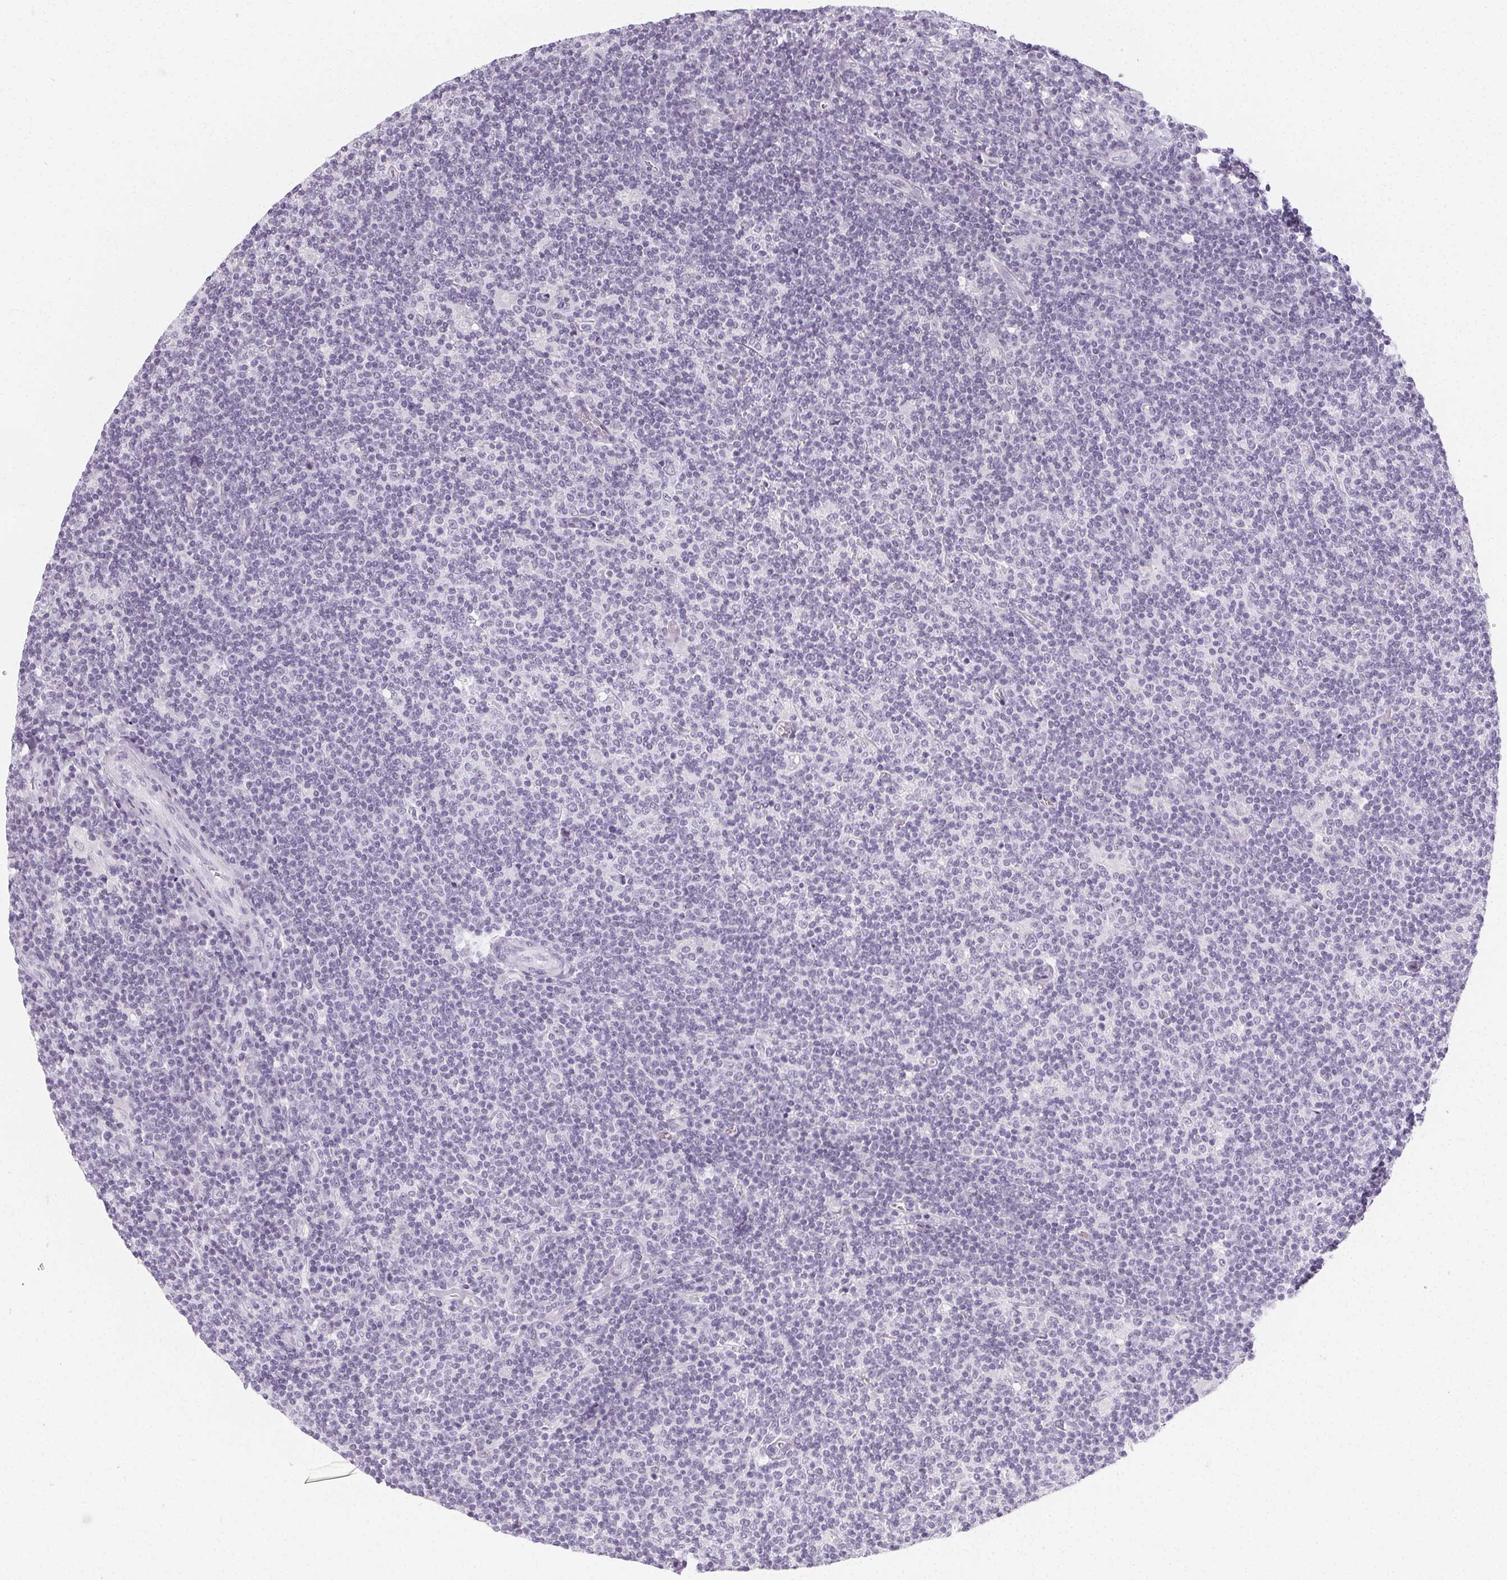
{"staining": {"intensity": "negative", "quantity": "none", "location": "none"}, "tissue": "lymphoma", "cell_type": "Tumor cells", "image_type": "cancer", "snomed": [{"axis": "morphology", "description": "Hodgkin's disease, NOS"}, {"axis": "topography", "description": "Lymph node"}], "caption": "The IHC micrograph has no significant staining in tumor cells of Hodgkin's disease tissue.", "gene": "SYNPR", "patient": {"sex": "male", "age": 40}}